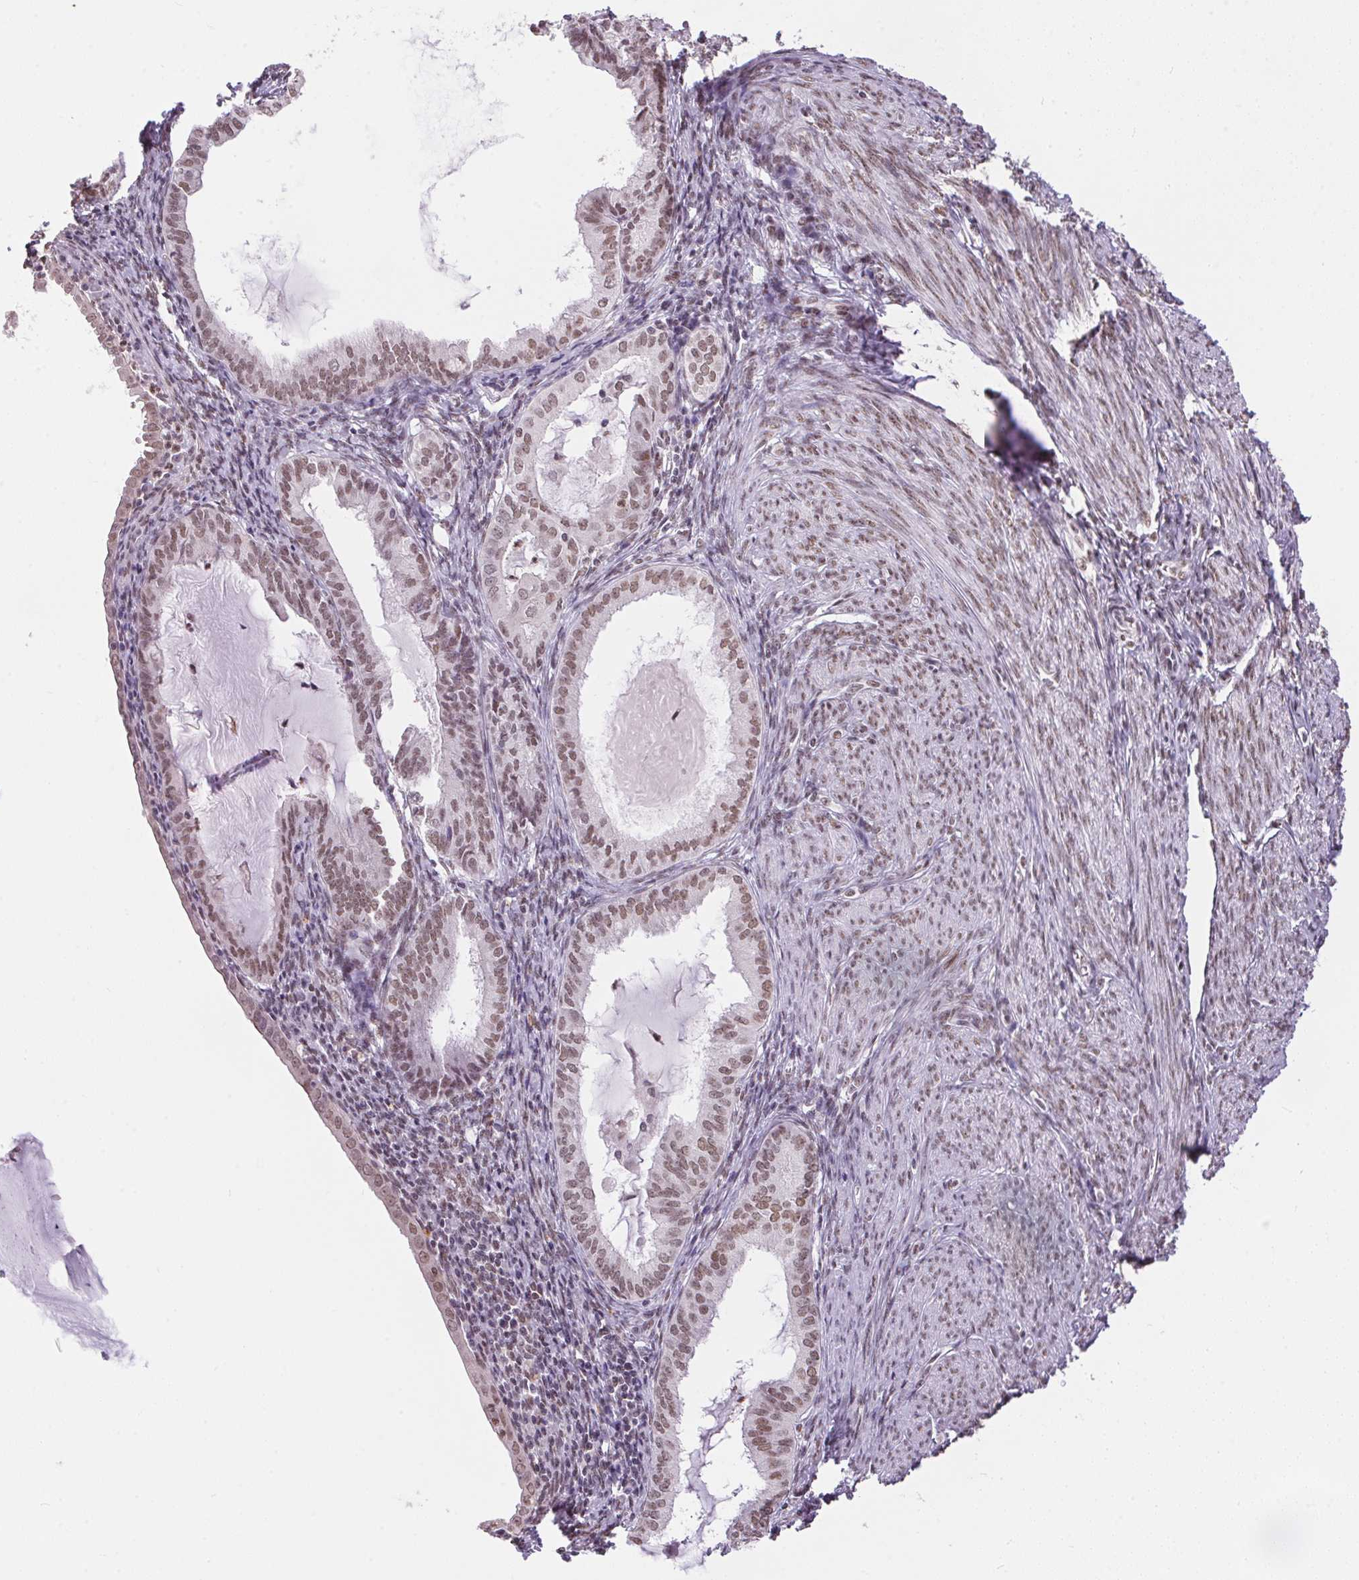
{"staining": {"intensity": "moderate", "quantity": ">75%", "location": "nuclear"}, "tissue": "endometrial cancer", "cell_type": "Tumor cells", "image_type": "cancer", "snomed": [{"axis": "morphology", "description": "Carcinoma, NOS"}, {"axis": "topography", "description": "Endometrium"}], "caption": "A high-resolution micrograph shows immunohistochemistry staining of carcinoma (endometrial), which demonstrates moderate nuclear positivity in approximately >75% of tumor cells.", "gene": "NFE2L1", "patient": {"sex": "female", "age": 62}}